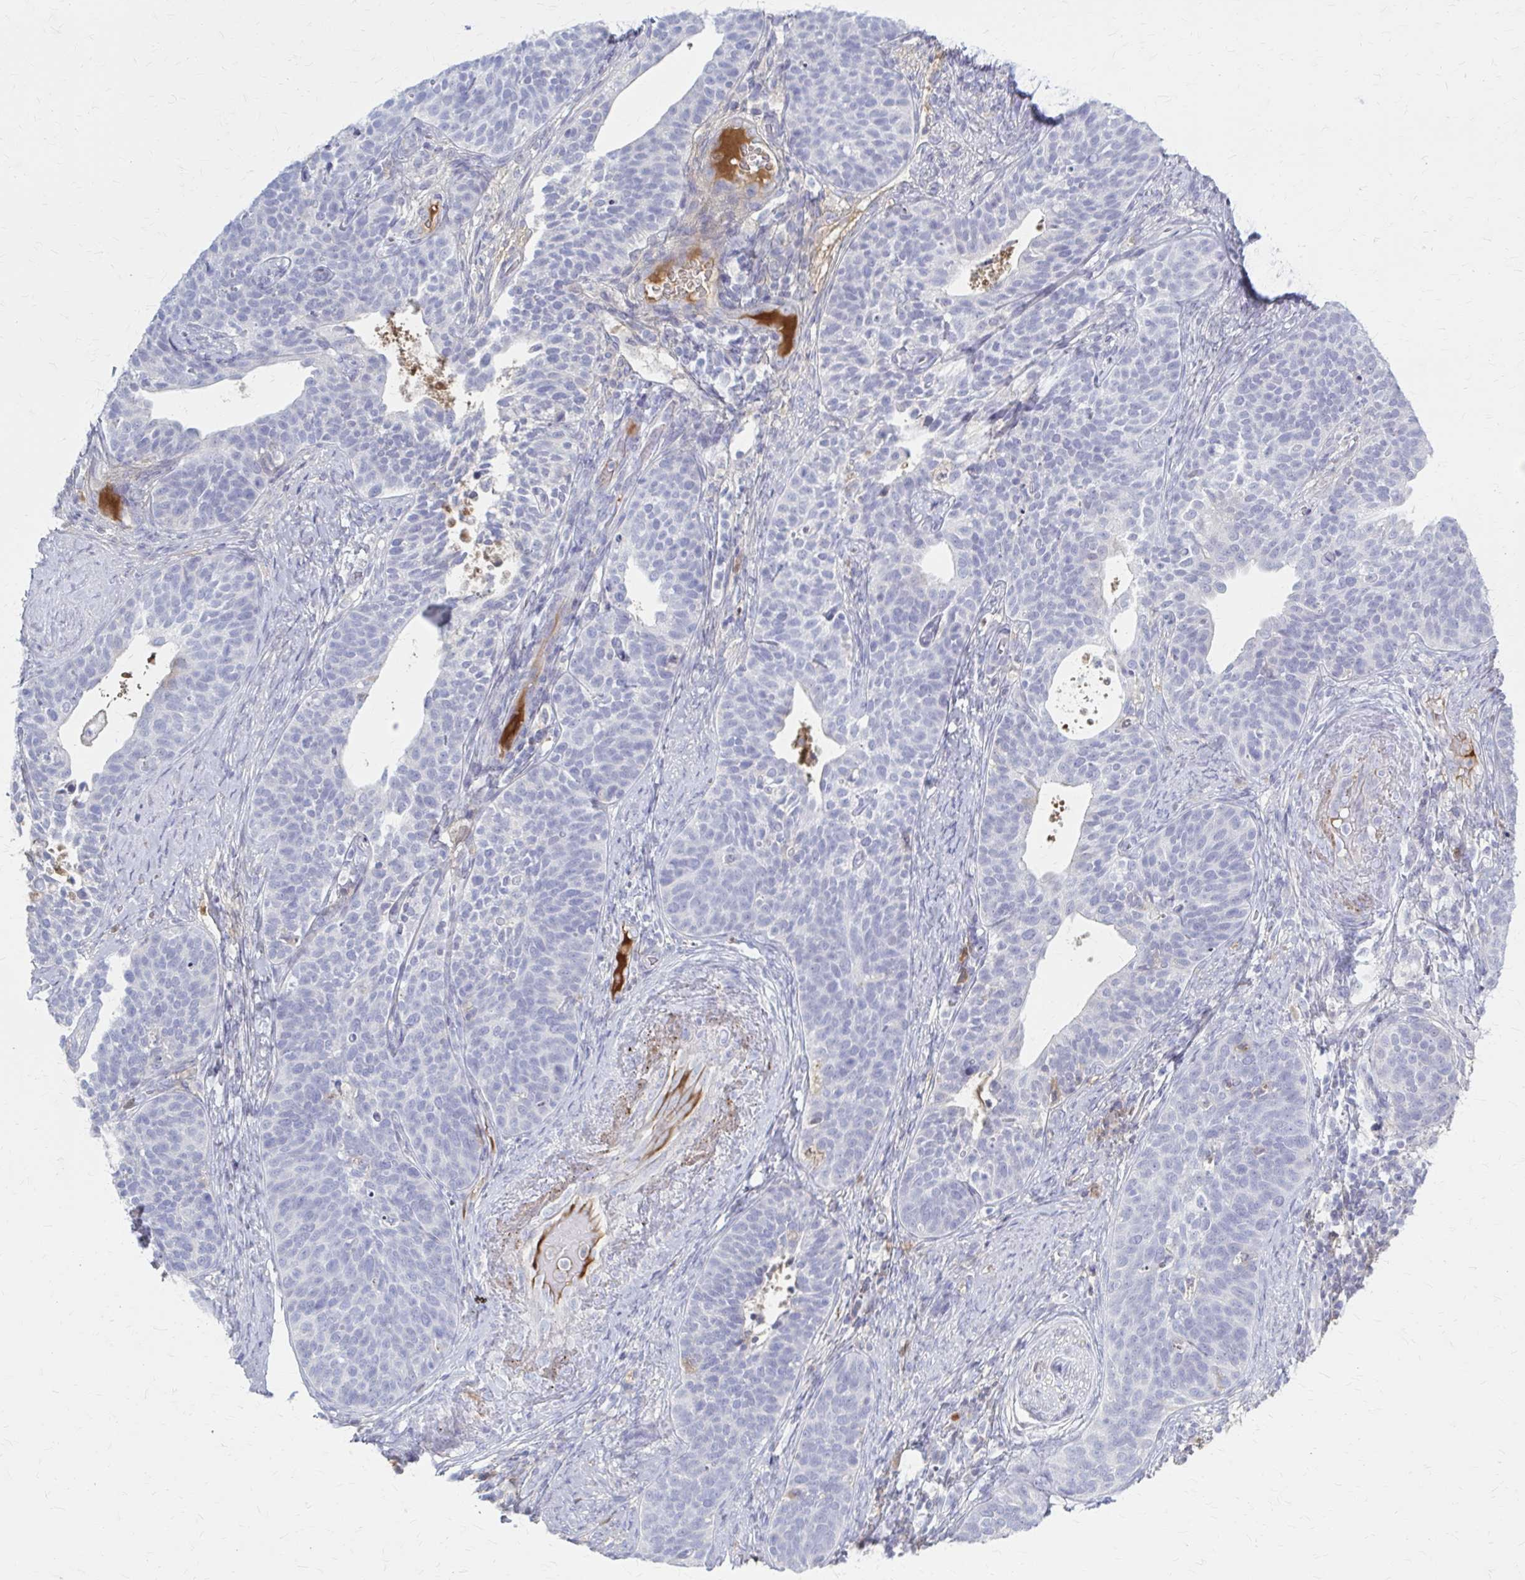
{"staining": {"intensity": "negative", "quantity": "none", "location": "none"}, "tissue": "cervical cancer", "cell_type": "Tumor cells", "image_type": "cancer", "snomed": [{"axis": "morphology", "description": "Squamous cell carcinoma, NOS"}, {"axis": "topography", "description": "Cervix"}], "caption": "An IHC image of cervical squamous cell carcinoma is shown. There is no staining in tumor cells of cervical squamous cell carcinoma.", "gene": "SERPIND1", "patient": {"sex": "female", "age": 69}}